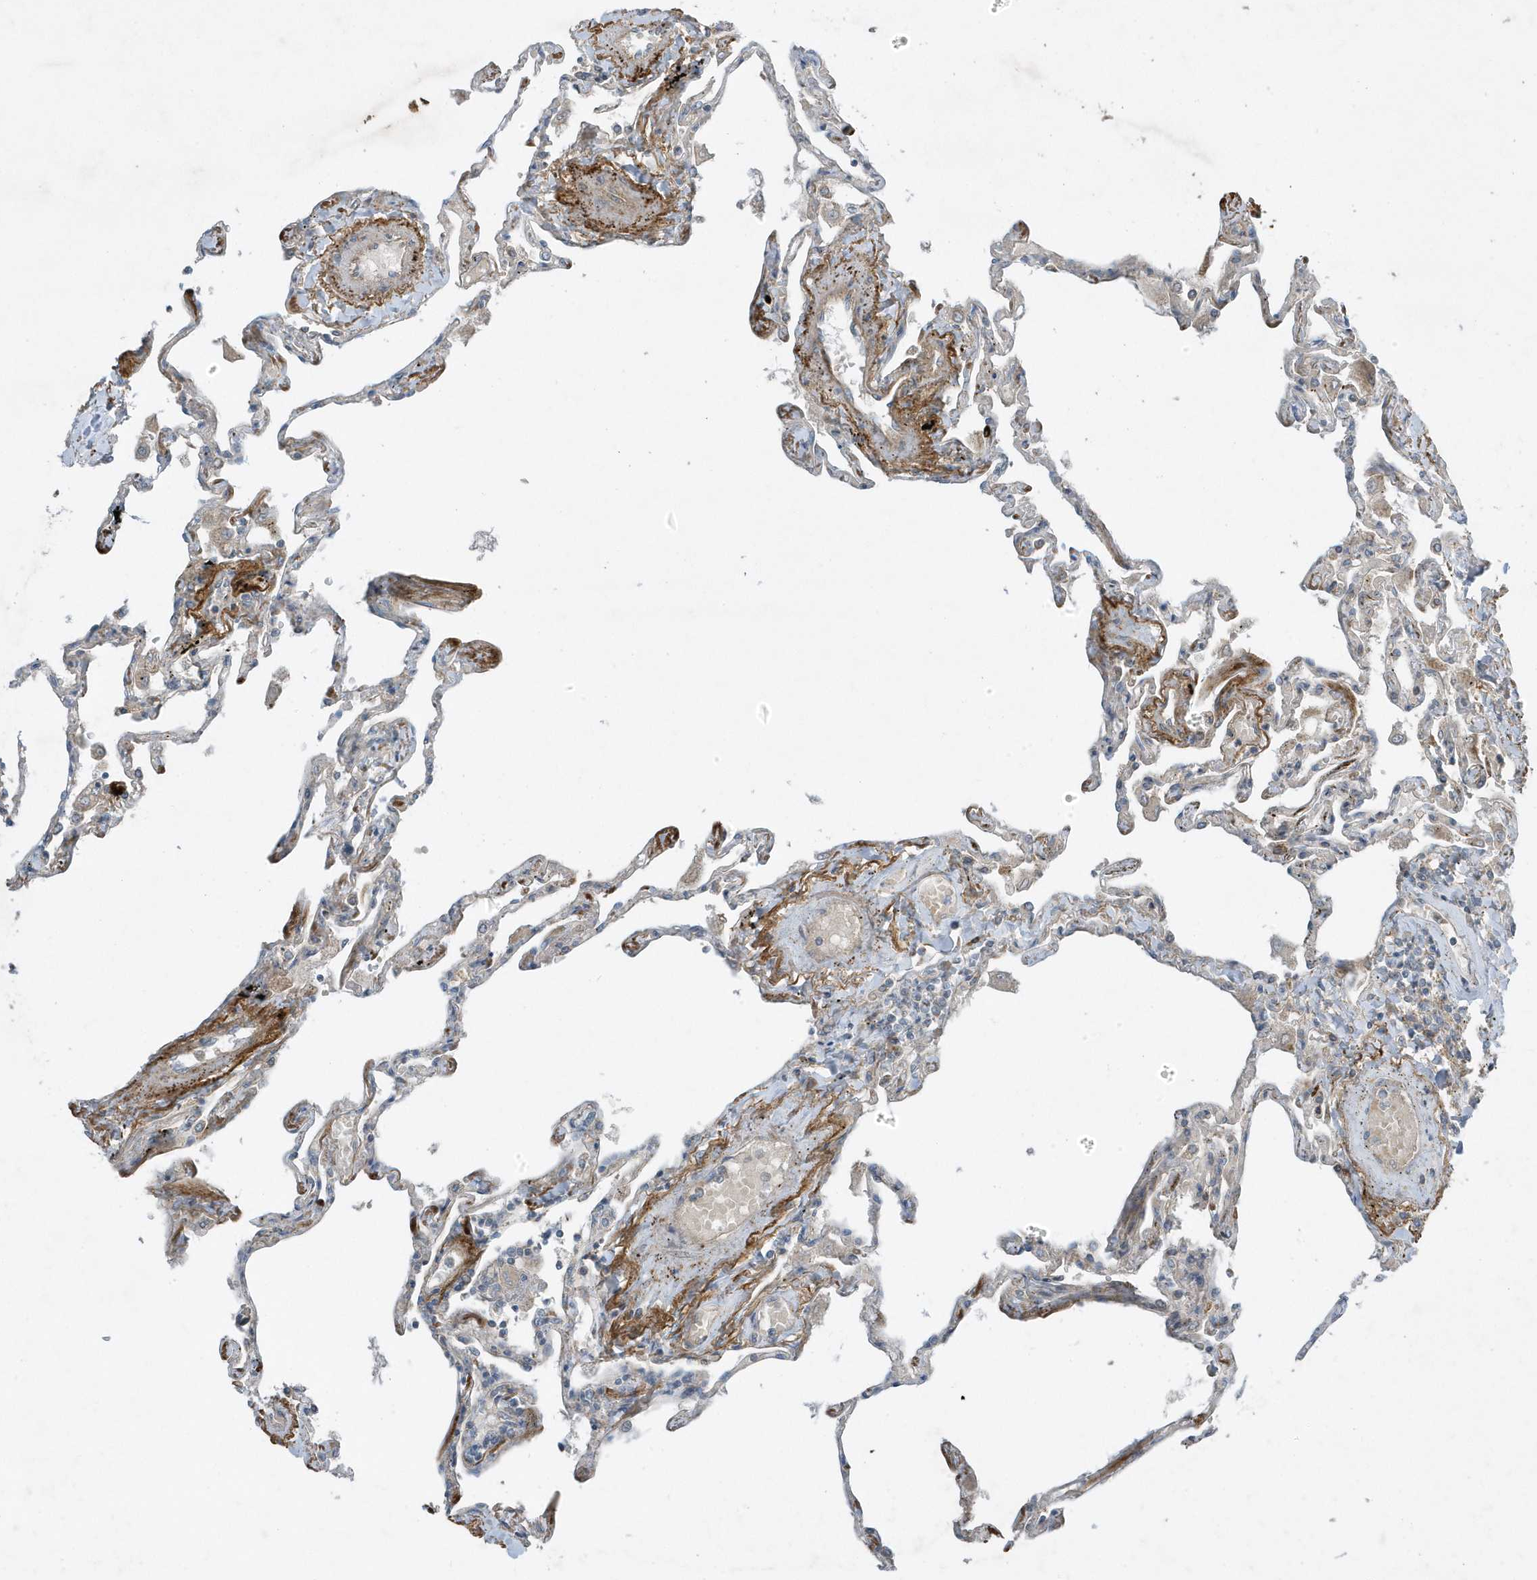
{"staining": {"intensity": "negative", "quantity": "none", "location": "none"}, "tissue": "lung", "cell_type": "Alveolar cells", "image_type": "normal", "snomed": [{"axis": "morphology", "description": "Normal tissue, NOS"}, {"axis": "topography", "description": "Lung"}], "caption": "High magnification brightfield microscopy of unremarkable lung stained with DAB (brown) and counterstained with hematoxylin (blue): alveolar cells show no significant staining.", "gene": "SLC38A2", "patient": {"sex": "female", "age": 67}}